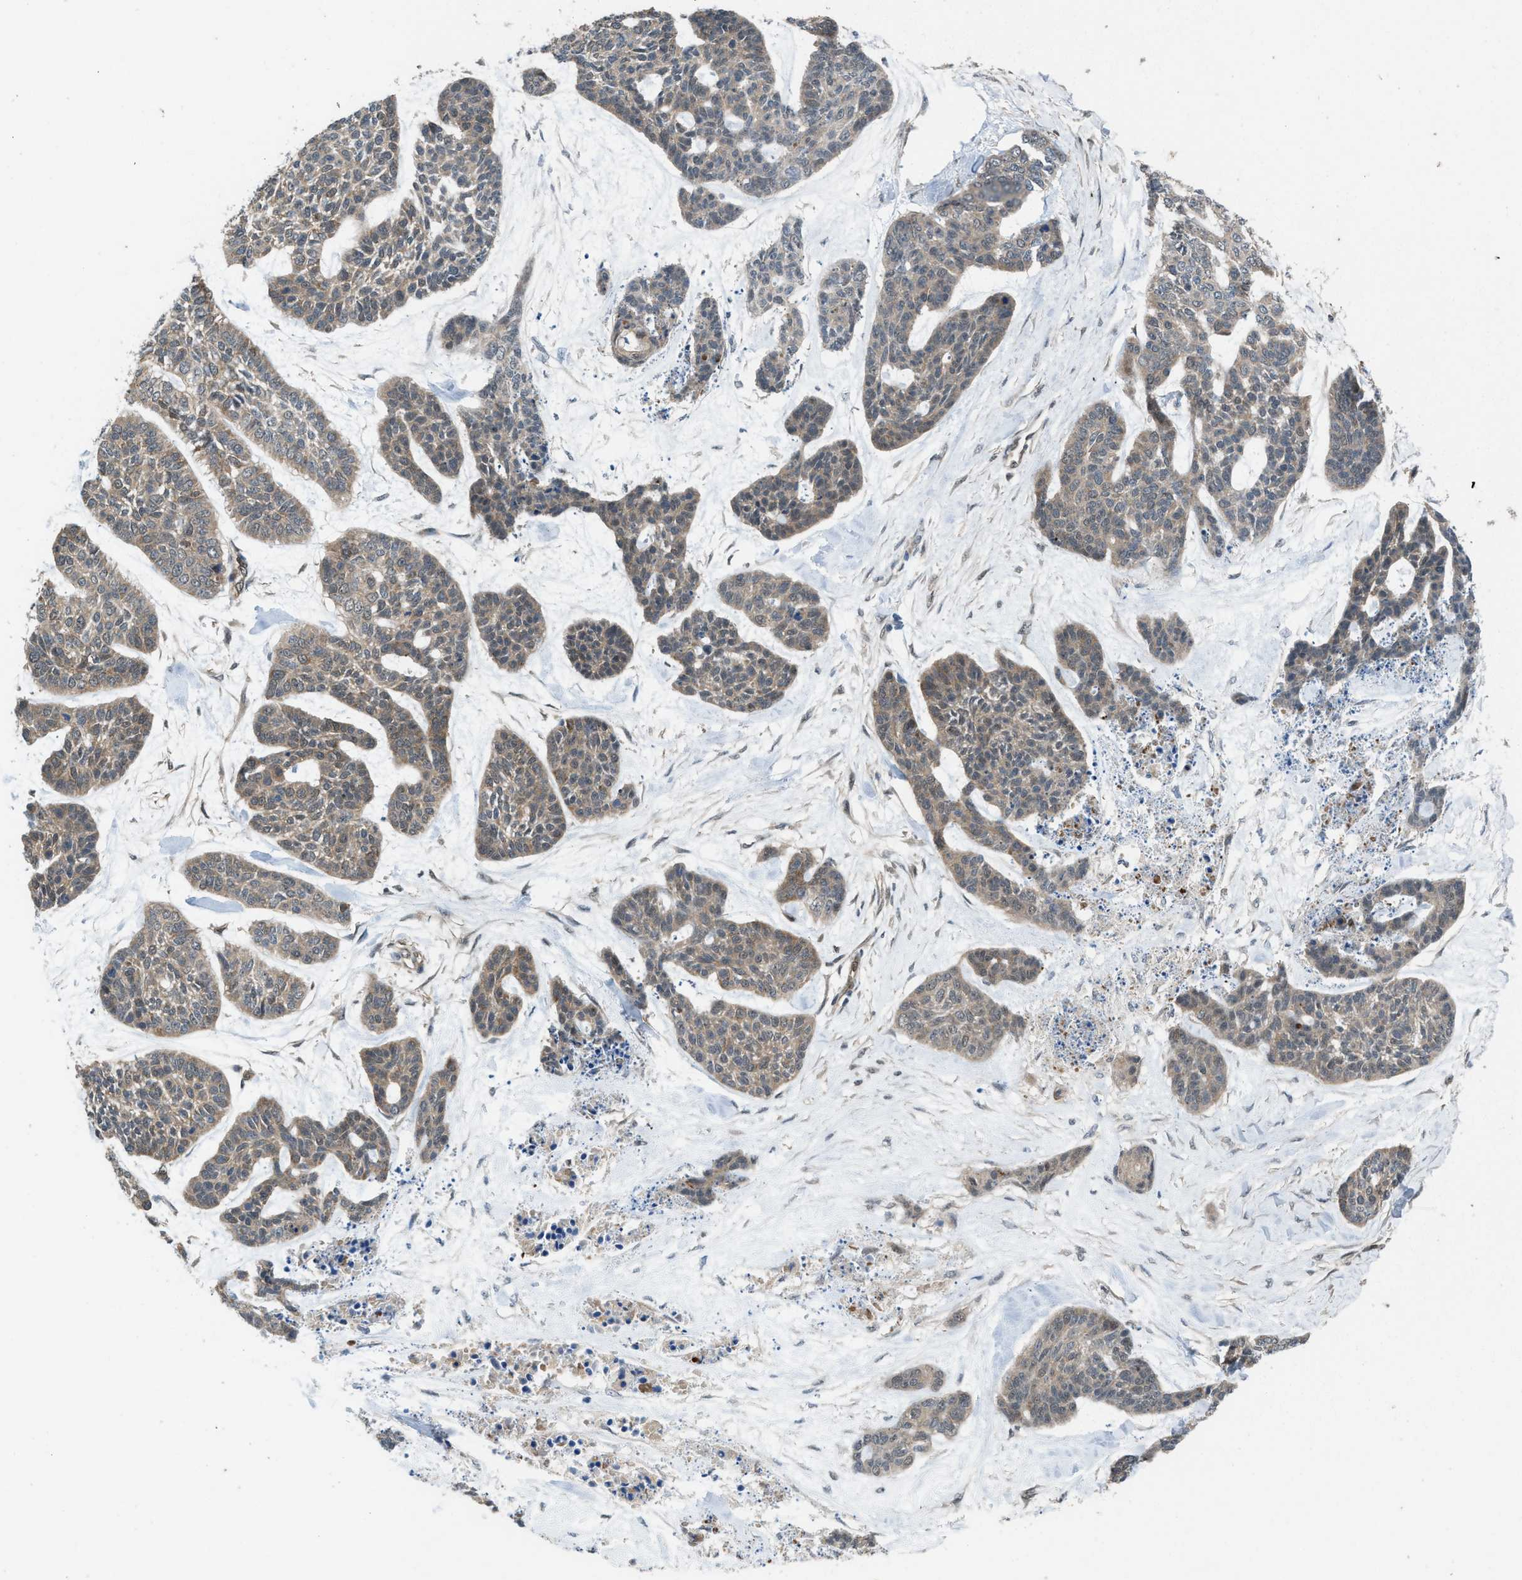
{"staining": {"intensity": "weak", "quantity": ">75%", "location": "cytoplasmic/membranous"}, "tissue": "skin cancer", "cell_type": "Tumor cells", "image_type": "cancer", "snomed": [{"axis": "morphology", "description": "Basal cell carcinoma"}, {"axis": "topography", "description": "Skin"}], "caption": "Immunohistochemical staining of human skin cancer reveals low levels of weak cytoplasmic/membranous protein positivity in approximately >75% of tumor cells. (brown staining indicates protein expression, while blue staining denotes nuclei).", "gene": "PLAA", "patient": {"sex": "female", "age": 64}}